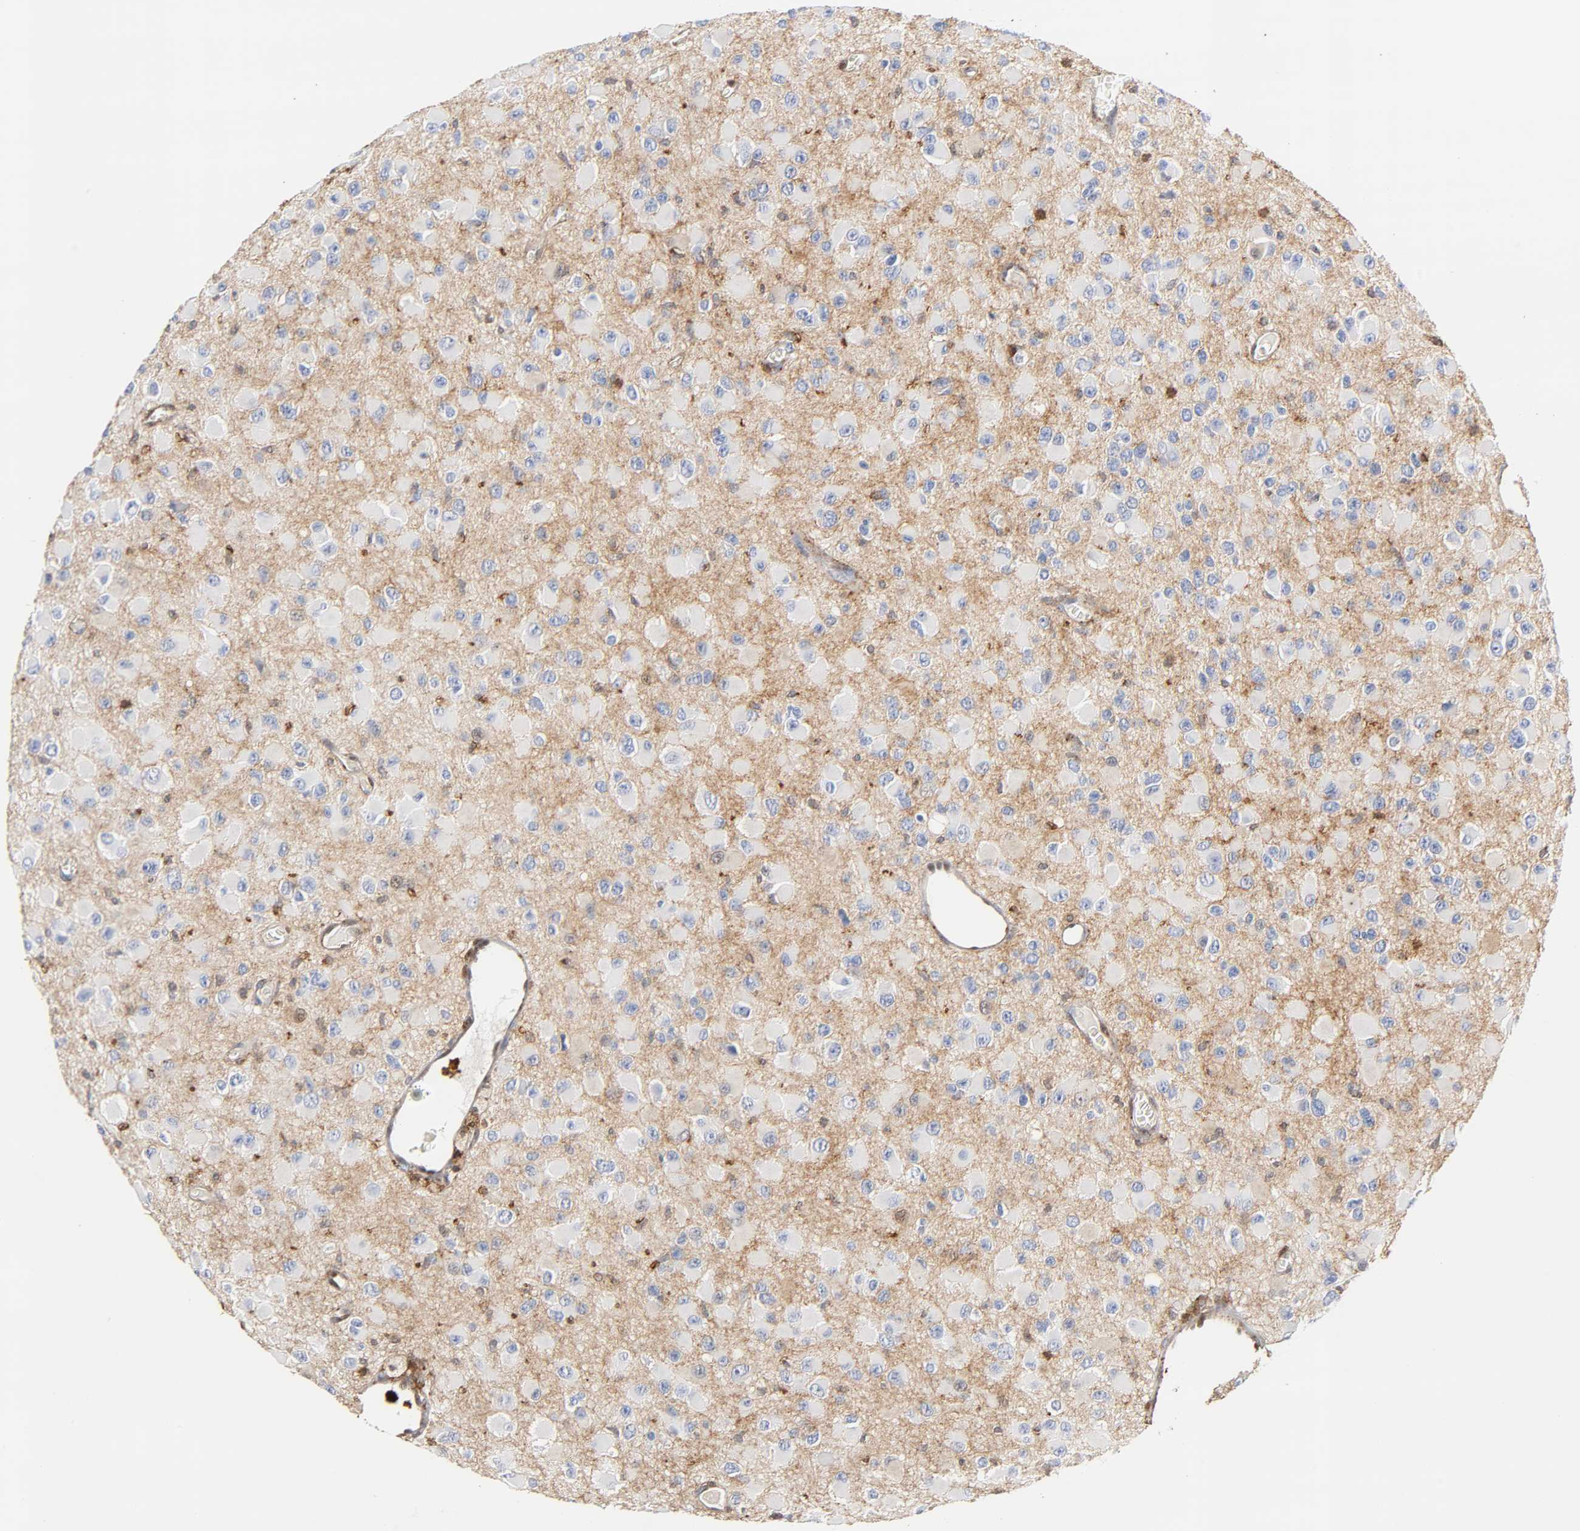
{"staining": {"intensity": "negative", "quantity": "none", "location": "none"}, "tissue": "glioma", "cell_type": "Tumor cells", "image_type": "cancer", "snomed": [{"axis": "morphology", "description": "Glioma, malignant, Low grade"}, {"axis": "topography", "description": "Brain"}], "caption": "The image exhibits no significant expression in tumor cells of glioma.", "gene": "ANXA11", "patient": {"sex": "male", "age": 42}}